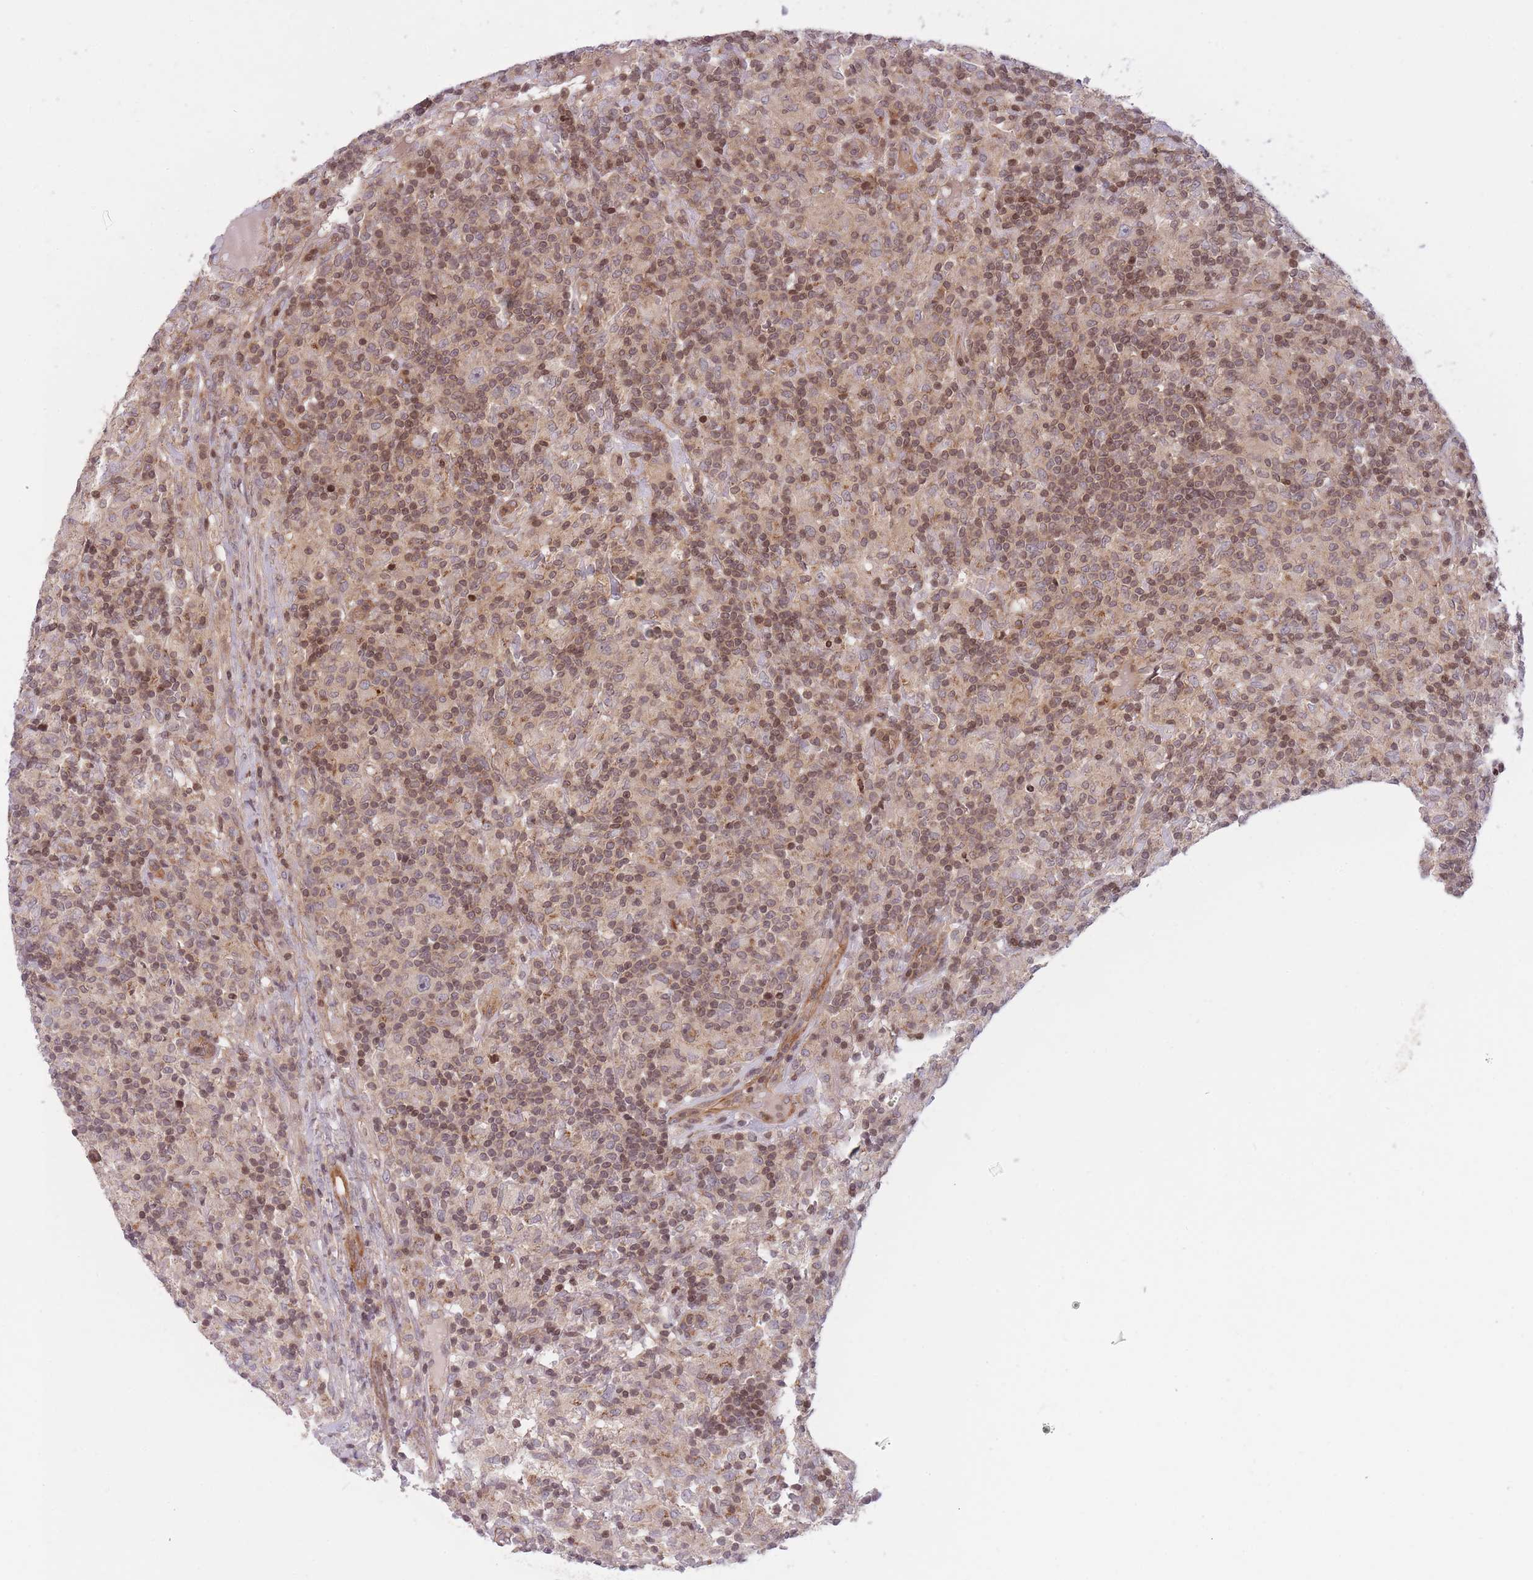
{"staining": {"intensity": "negative", "quantity": "none", "location": "none"}, "tissue": "lymphoma", "cell_type": "Tumor cells", "image_type": "cancer", "snomed": [{"axis": "morphology", "description": "Hodgkin's disease, NOS"}, {"axis": "topography", "description": "Lymph node"}], "caption": "The micrograph displays no significant positivity in tumor cells of lymphoma.", "gene": "SLC35F5", "patient": {"sex": "male", "age": 70}}